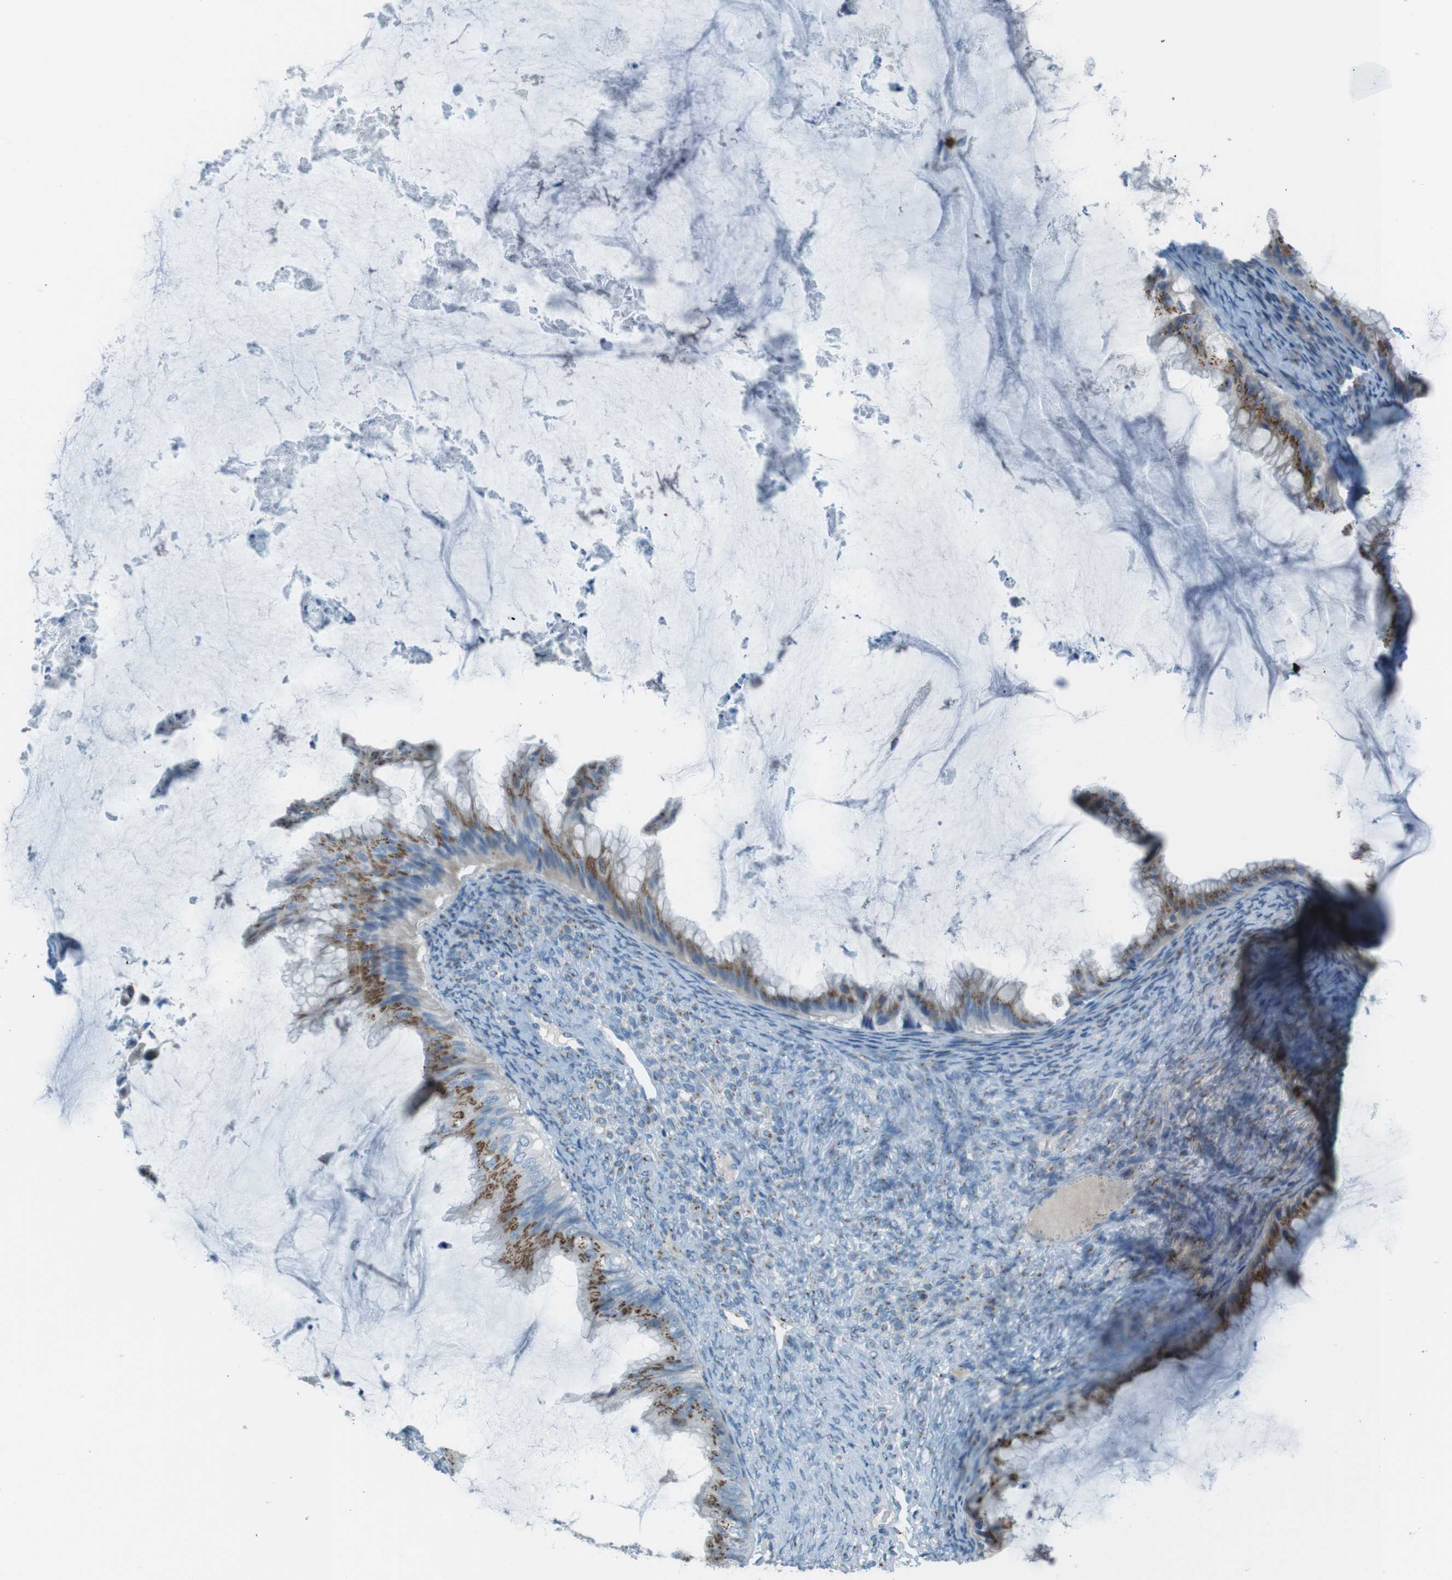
{"staining": {"intensity": "moderate", "quantity": ">75%", "location": "cytoplasmic/membranous"}, "tissue": "ovarian cancer", "cell_type": "Tumor cells", "image_type": "cancer", "snomed": [{"axis": "morphology", "description": "Cystadenocarcinoma, mucinous, NOS"}, {"axis": "topography", "description": "Ovary"}], "caption": "Moderate cytoplasmic/membranous protein staining is appreciated in approximately >75% of tumor cells in ovarian mucinous cystadenocarcinoma. (DAB IHC, brown staining for protein, blue staining for nuclei).", "gene": "TXNDC15", "patient": {"sex": "female", "age": 61}}